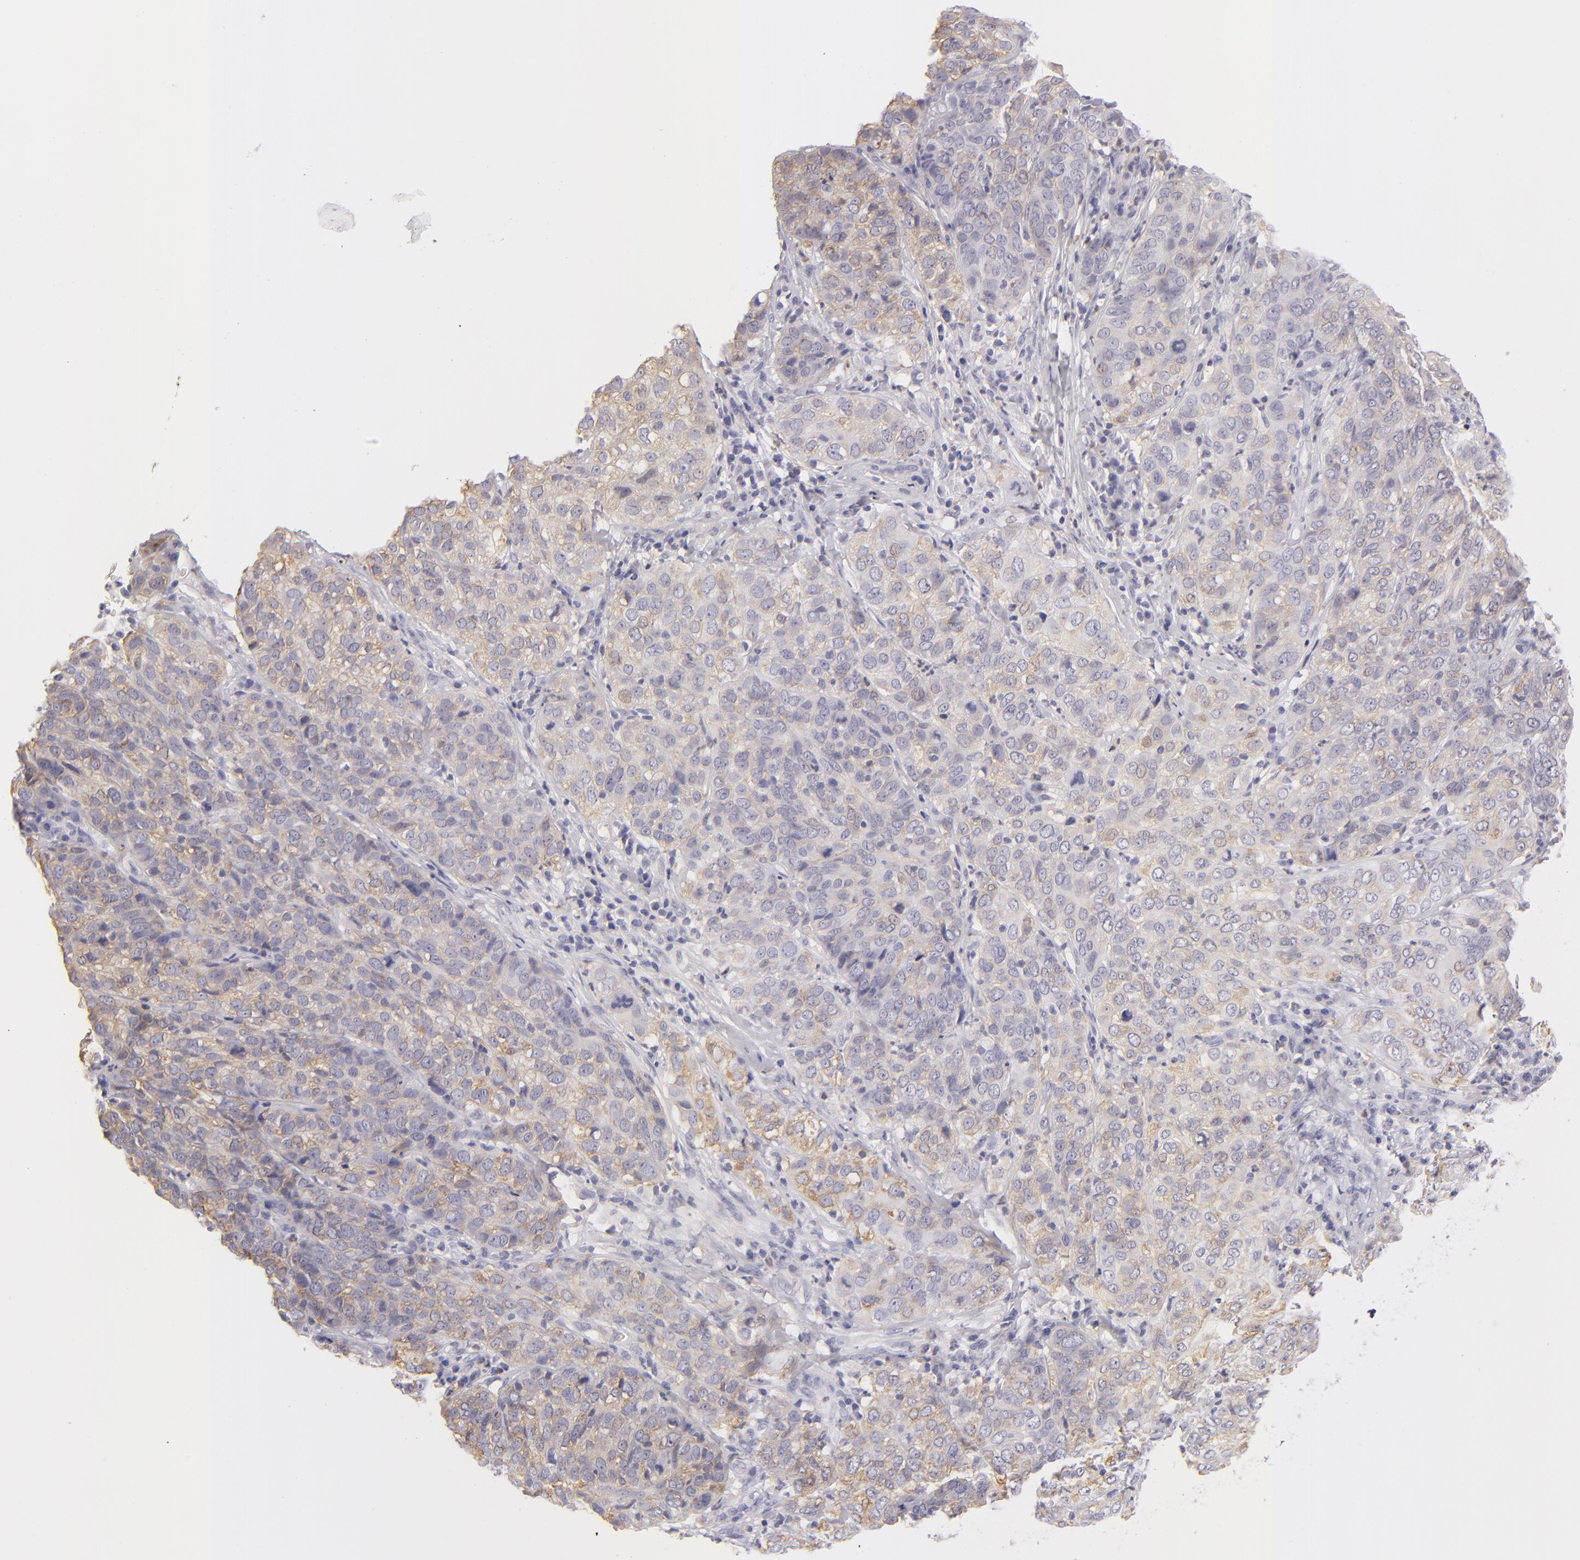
{"staining": {"intensity": "weak", "quantity": "25%-75%", "location": "cytoplasmic/membranous"}, "tissue": "cervical cancer", "cell_type": "Tumor cells", "image_type": "cancer", "snomed": [{"axis": "morphology", "description": "Squamous cell carcinoma, NOS"}, {"axis": "topography", "description": "Cervix"}], "caption": "High-magnification brightfield microscopy of cervical cancer (squamous cell carcinoma) stained with DAB (brown) and counterstained with hematoxylin (blue). tumor cells exhibit weak cytoplasmic/membranous expression is appreciated in about25%-75% of cells.", "gene": "TNNC1", "patient": {"sex": "female", "age": 38}}